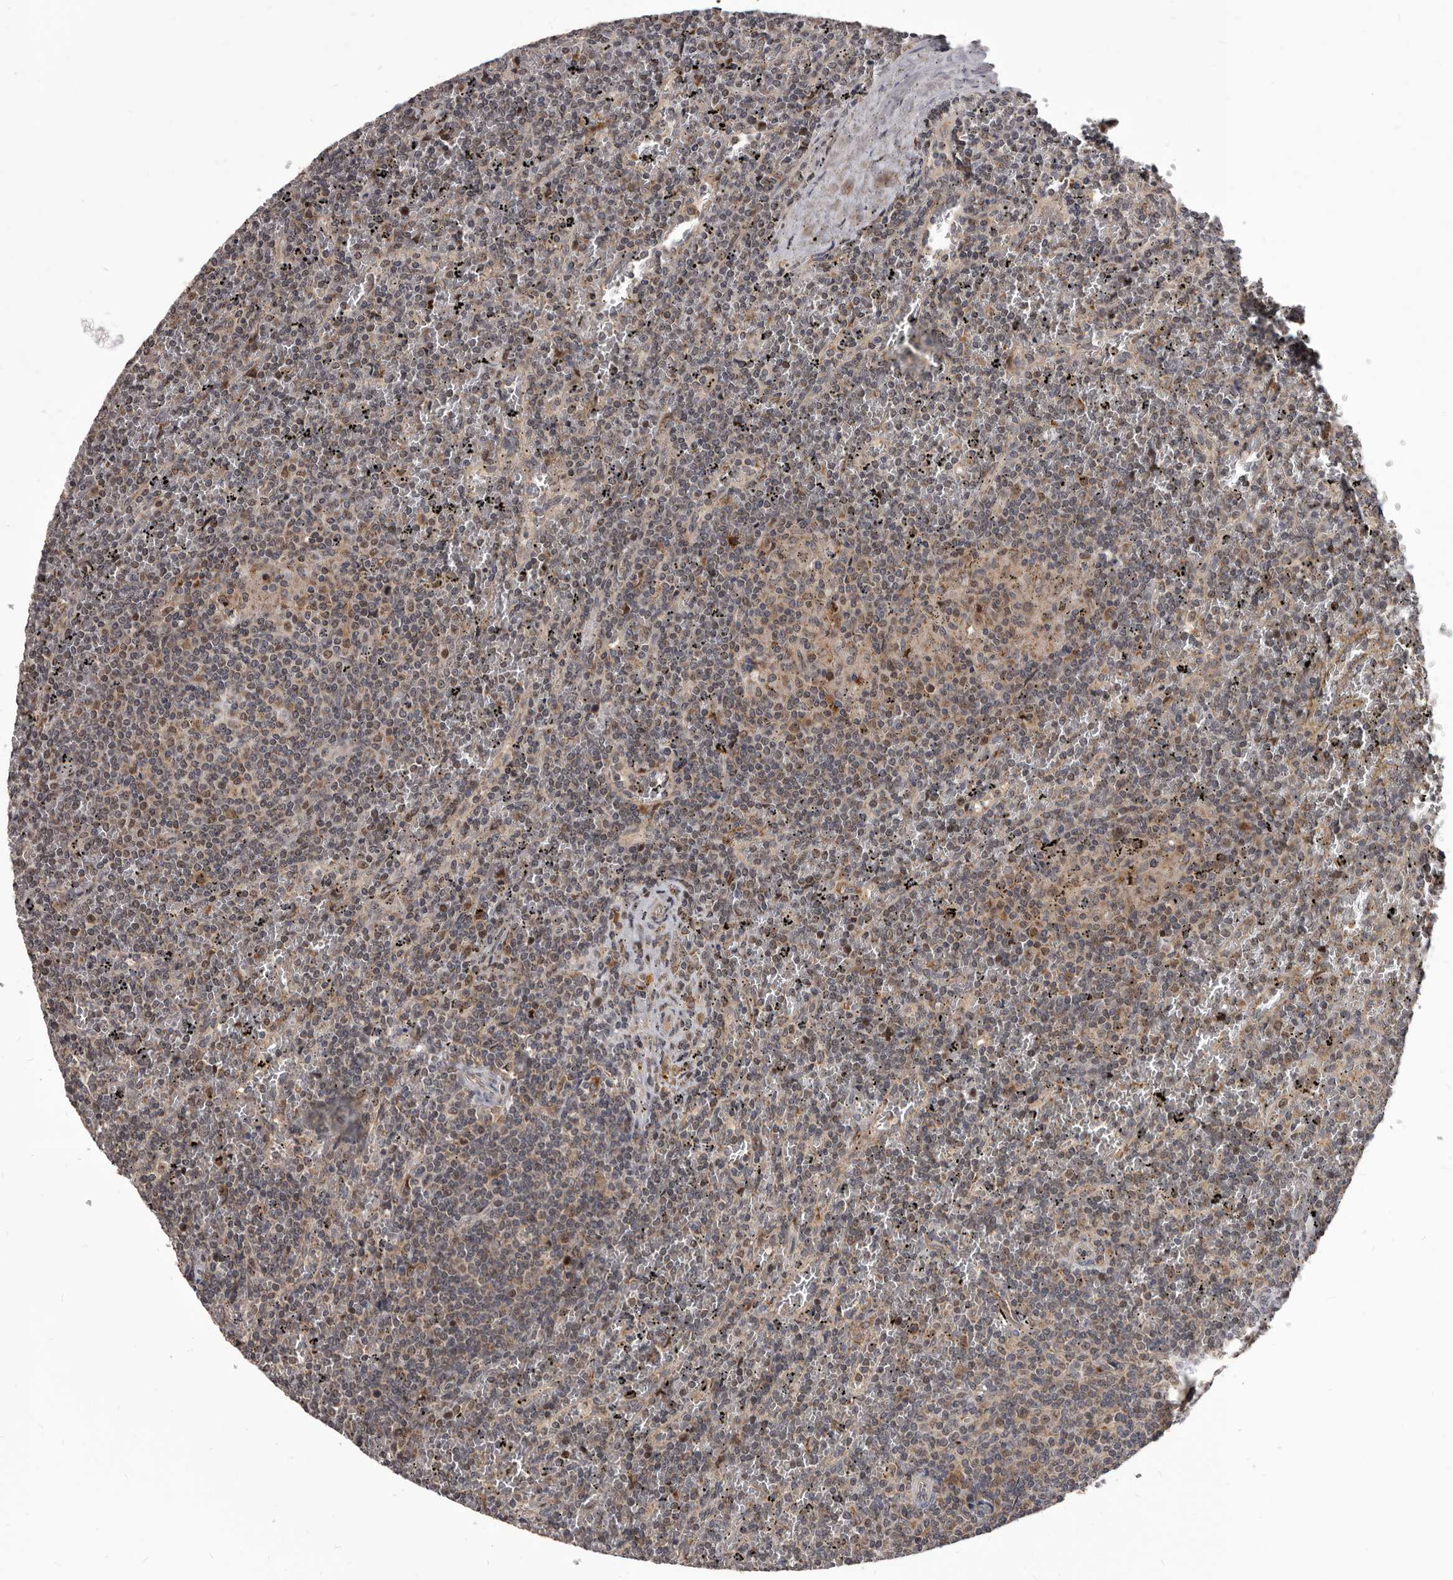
{"staining": {"intensity": "weak", "quantity": "25%-75%", "location": "cytoplasmic/membranous"}, "tissue": "lymphoma", "cell_type": "Tumor cells", "image_type": "cancer", "snomed": [{"axis": "morphology", "description": "Malignant lymphoma, non-Hodgkin's type, Low grade"}, {"axis": "topography", "description": "Spleen"}], "caption": "A brown stain highlights weak cytoplasmic/membranous staining of a protein in human lymphoma tumor cells.", "gene": "MAP3K14", "patient": {"sex": "female", "age": 19}}